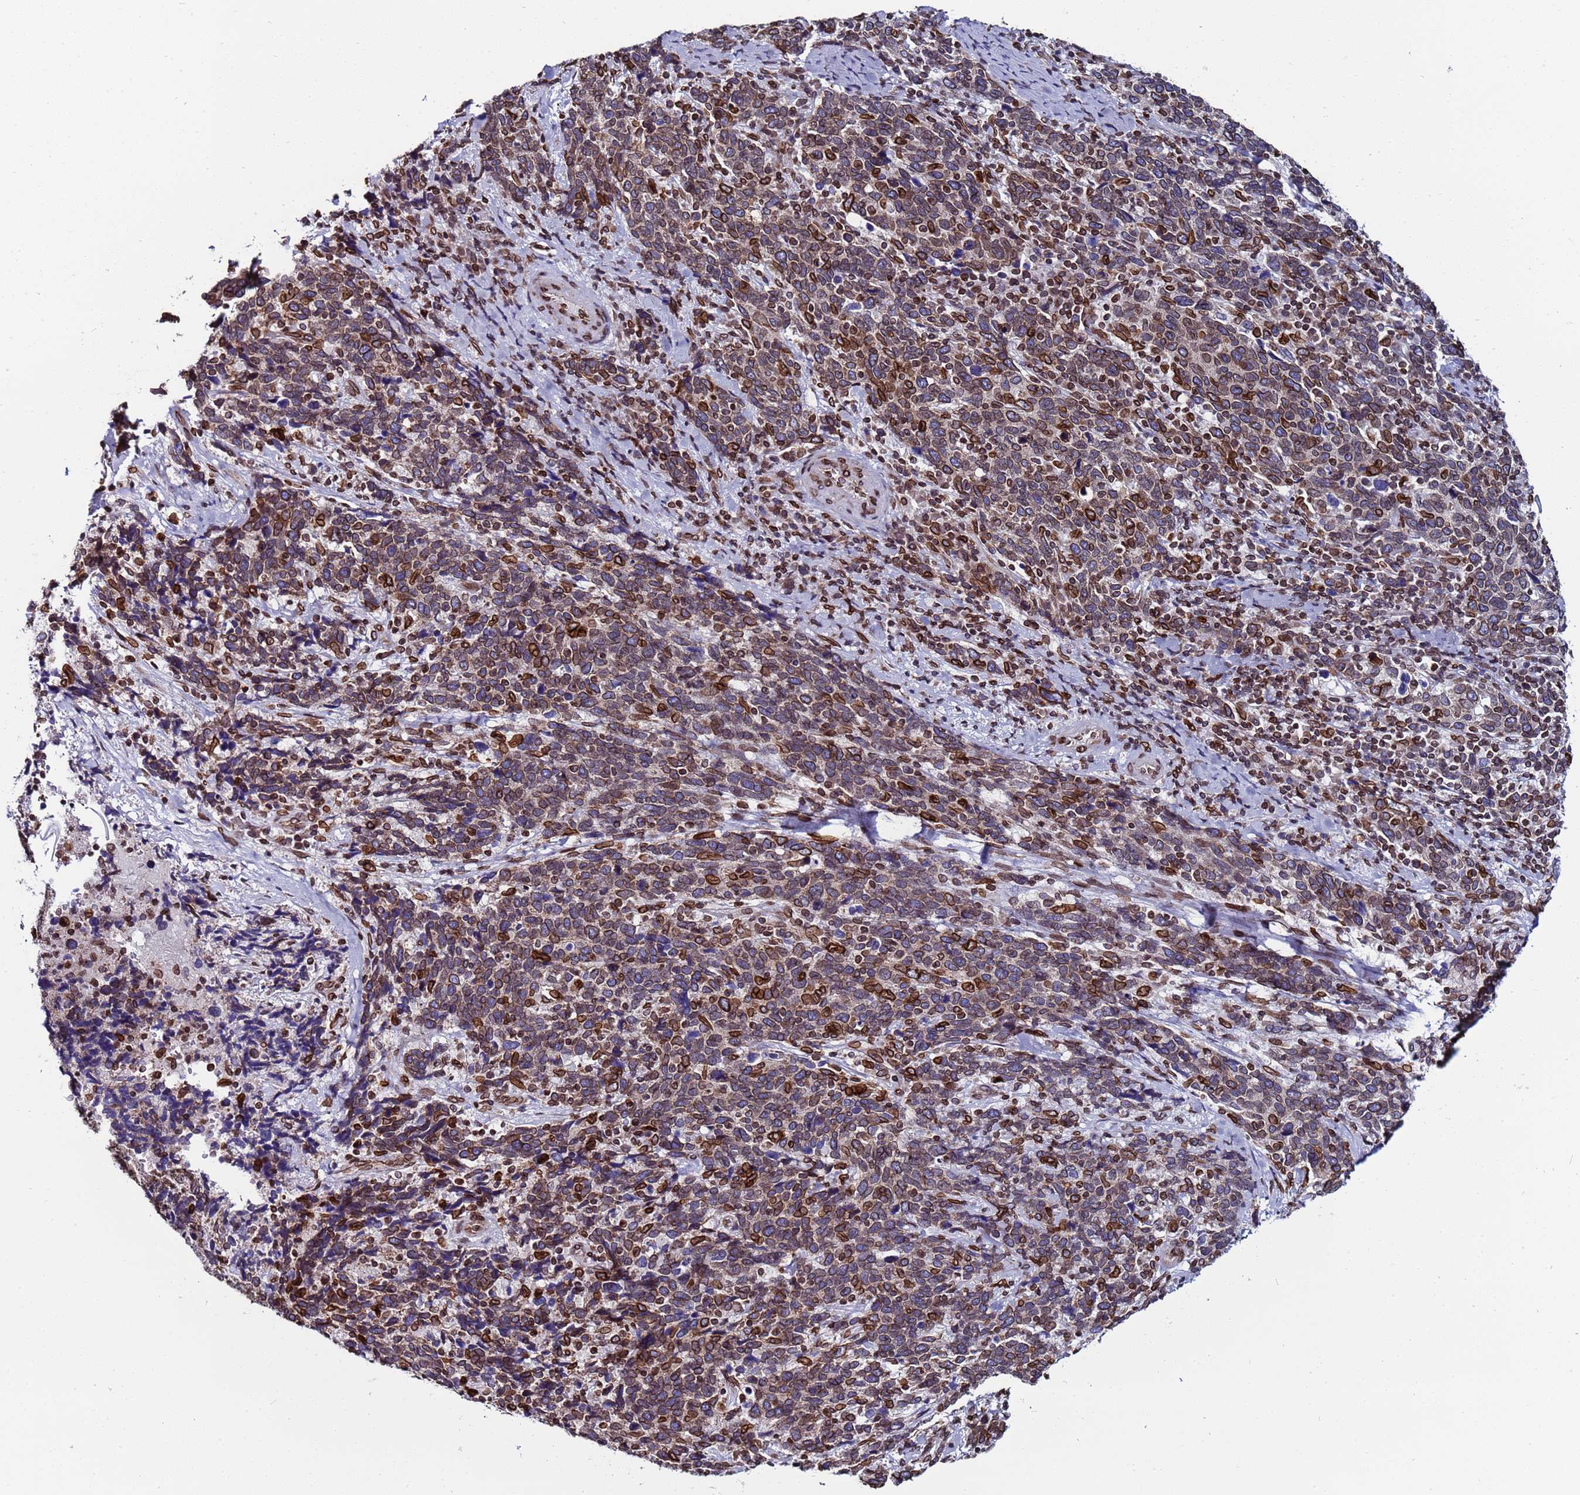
{"staining": {"intensity": "moderate", "quantity": "25%-75%", "location": "cytoplasmic/membranous,nuclear"}, "tissue": "cervical cancer", "cell_type": "Tumor cells", "image_type": "cancer", "snomed": [{"axis": "morphology", "description": "Squamous cell carcinoma, NOS"}, {"axis": "topography", "description": "Cervix"}], "caption": "This photomicrograph displays immunohistochemistry (IHC) staining of cervical cancer (squamous cell carcinoma), with medium moderate cytoplasmic/membranous and nuclear staining in approximately 25%-75% of tumor cells.", "gene": "TOR1AIP1", "patient": {"sex": "female", "age": 41}}